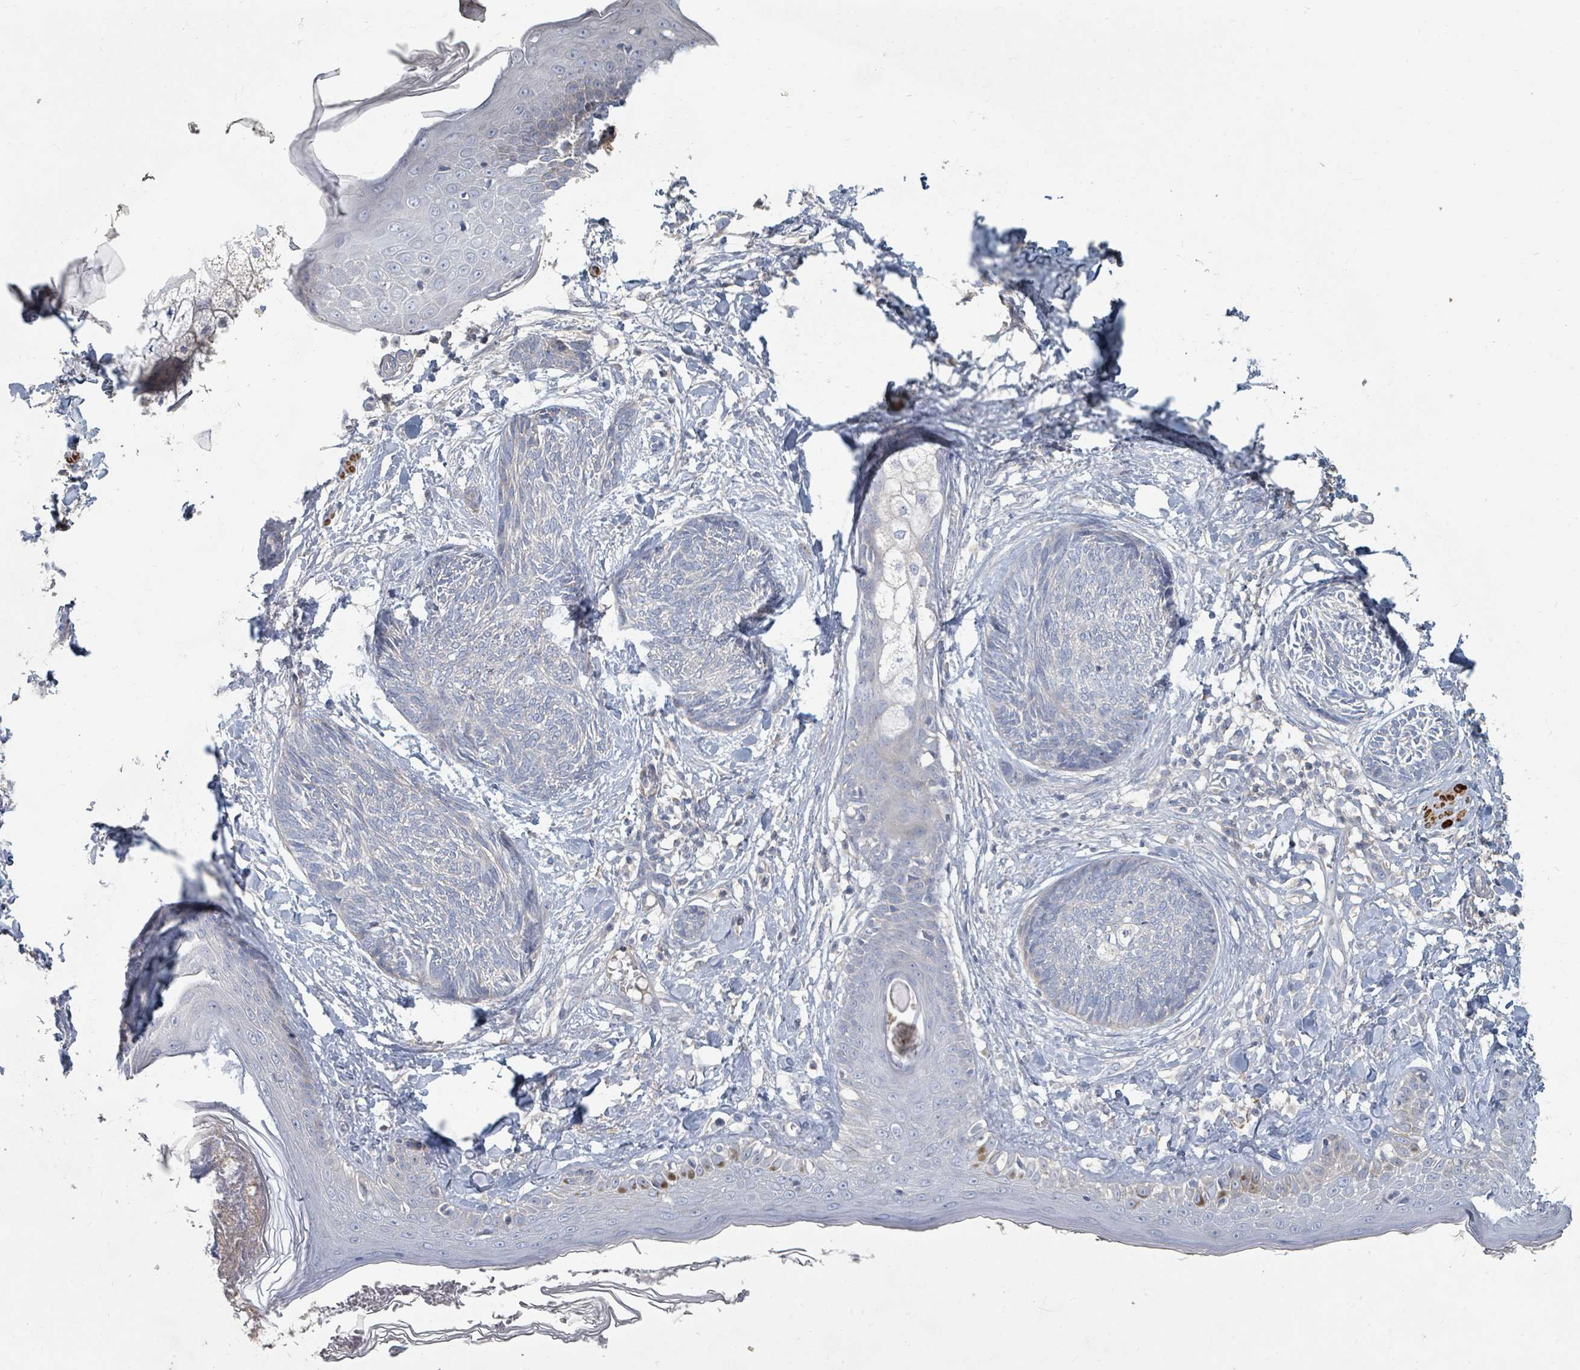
{"staining": {"intensity": "negative", "quantity": "none", "location": "none"}, "tissue": "skin cancer", "cell_type": "Tumor cells", "image_type": "cancer", "snomed": [{"axis": "morphology", "description": "Basal cell carcinoma"}, {"axis": "topography", "description": "Skin"}], "caption": "This is a photomicrograph of immunohistochemistry staining of basal cell carcinoma (skin), which shows no expression in tumor cells.", "gene": "ARGFX", "patient": {"sex": "male", "age": 73}}